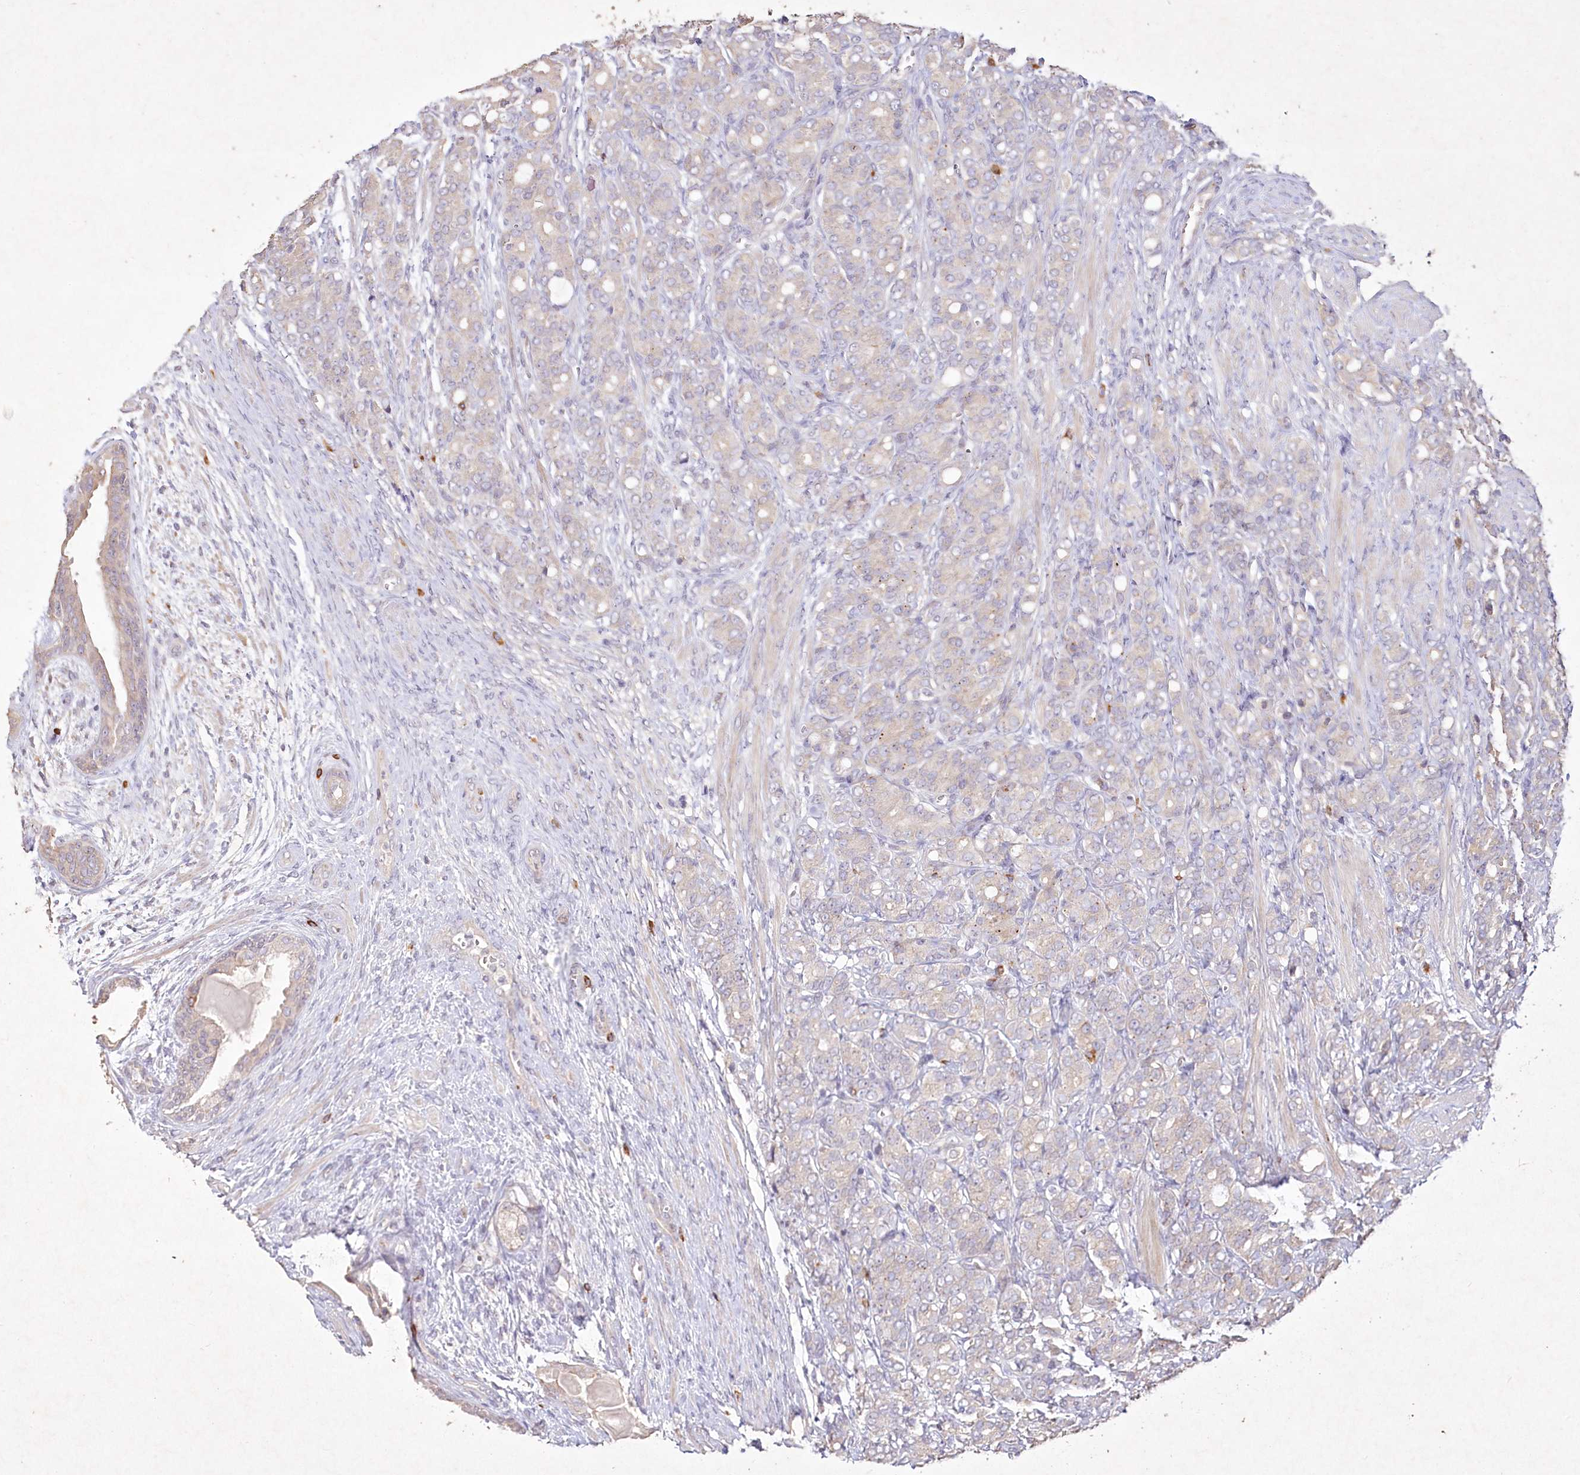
{"staining": {"intensity": "weak", "quantity": "<25%", "location": "cytoplasmic/membranous"}, "tissue": "prostate cancer", "cell_type": "Tumor cells", "image_type": "cancer", "snomed": [{"axis": "morphology", "description": "Adenocarcinoma, High grade"}, {"axis": "topography", "description": "Prostate"}], "caption": "Prostate adenocarcinoma (high-grade) stained for a protein using IHC shows no positivity tumor cells.", "gene": "IRAK1BP1", "patient": {"sex": "male", "age": 62}}